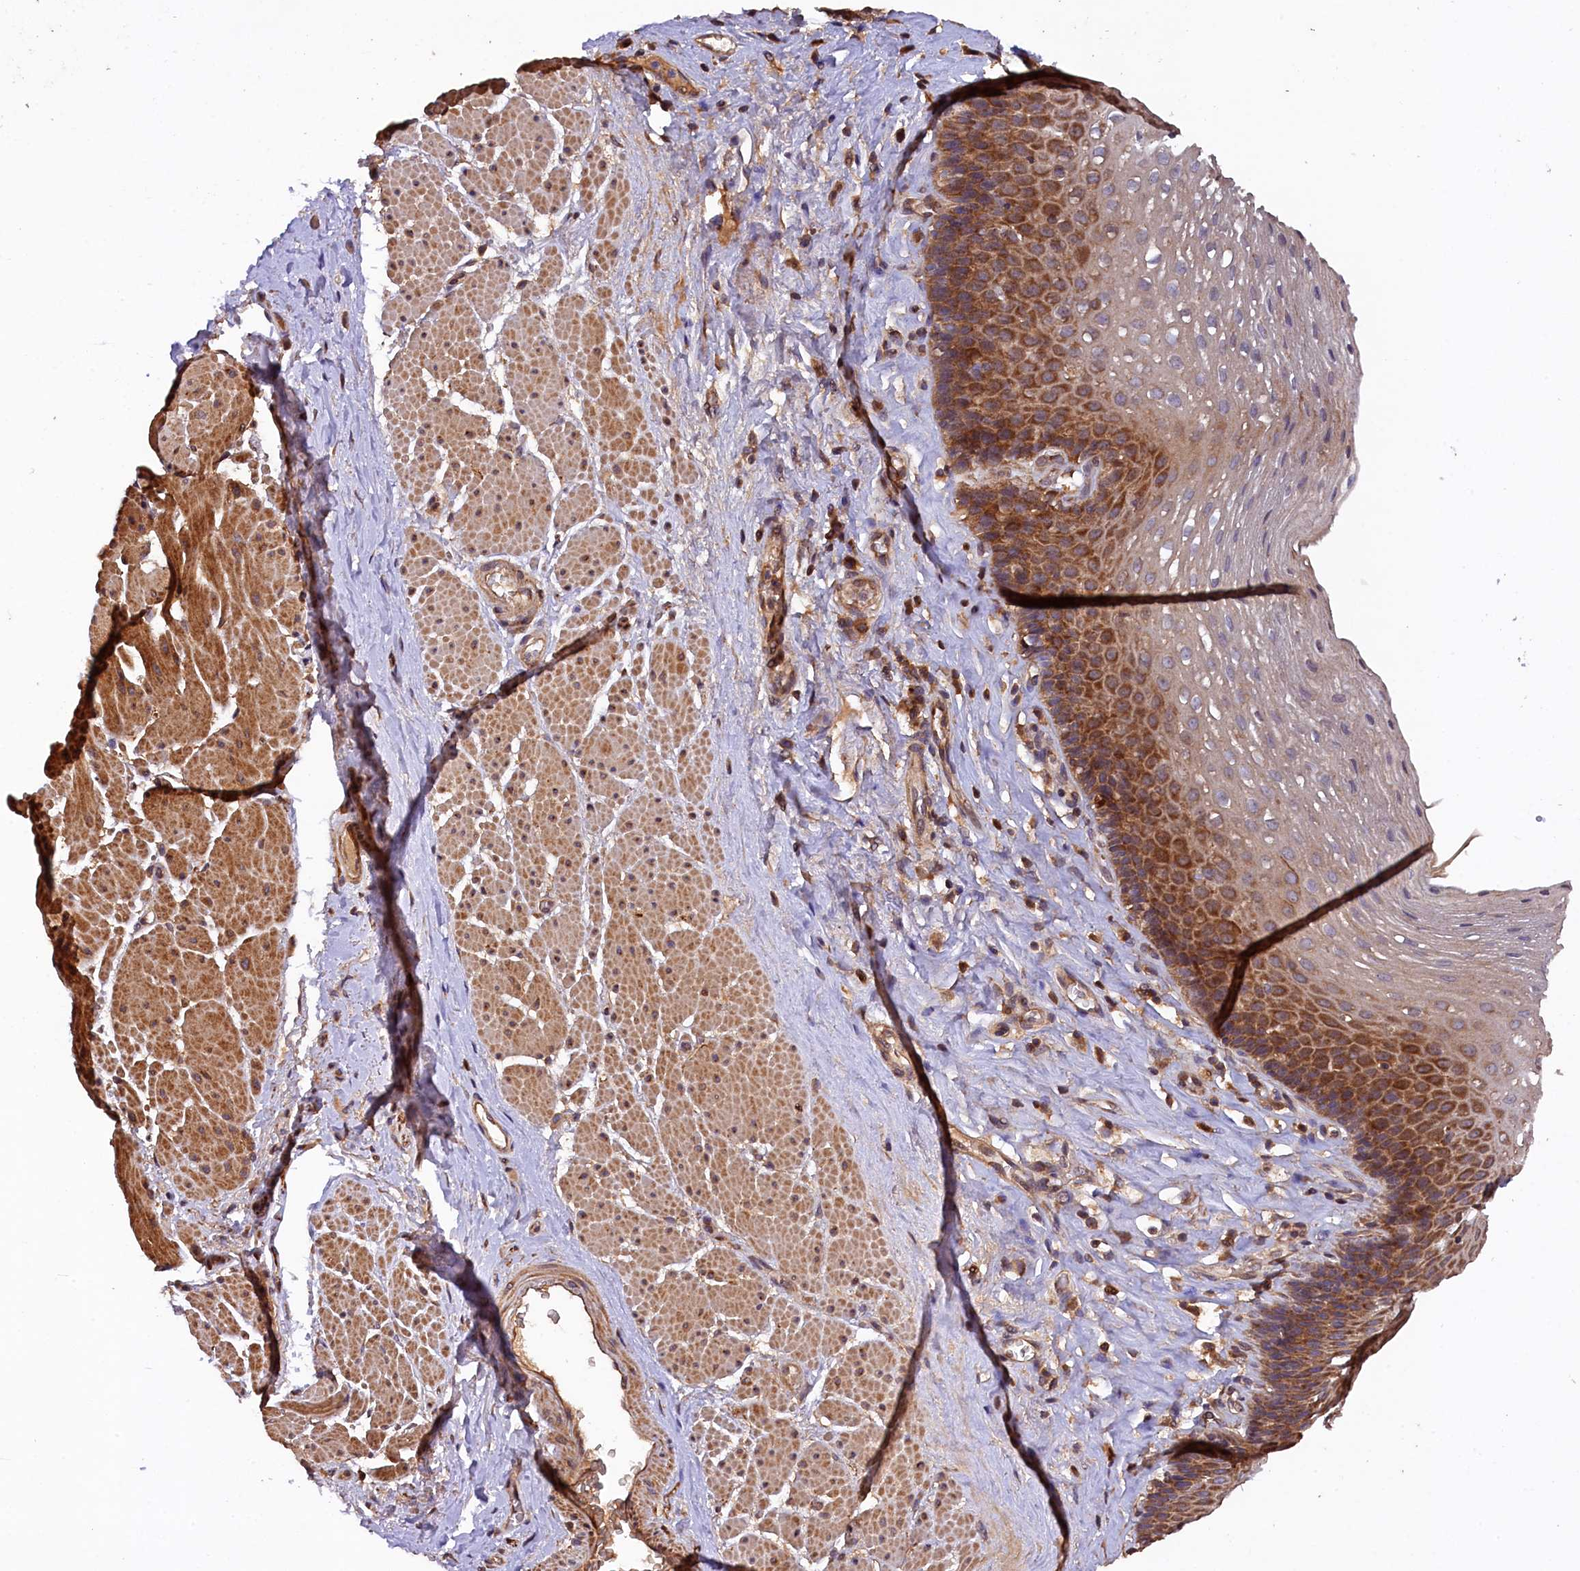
{"staining": {"intensity": "strong", "quantity": "25%-75%", "location": "cytoplasmic/membranous"}, "tissue": "esophagus", "cell_type": "Squamous epithelial cells", "image_type": "normal", "snomed": [{"axis": "morphology", "description": "Normal tissue, NOS"}, {"axis": "topography", "description": "Esophagus"}], "caption": "This histopathology image shows IHC staining of benign human esophagus, with high strong cytoplasmic/membranous expression in about 25%-75% of squamous epithelial cells.", "gene": "KLC2", "patient": {"sex": "female", "age": 66}}